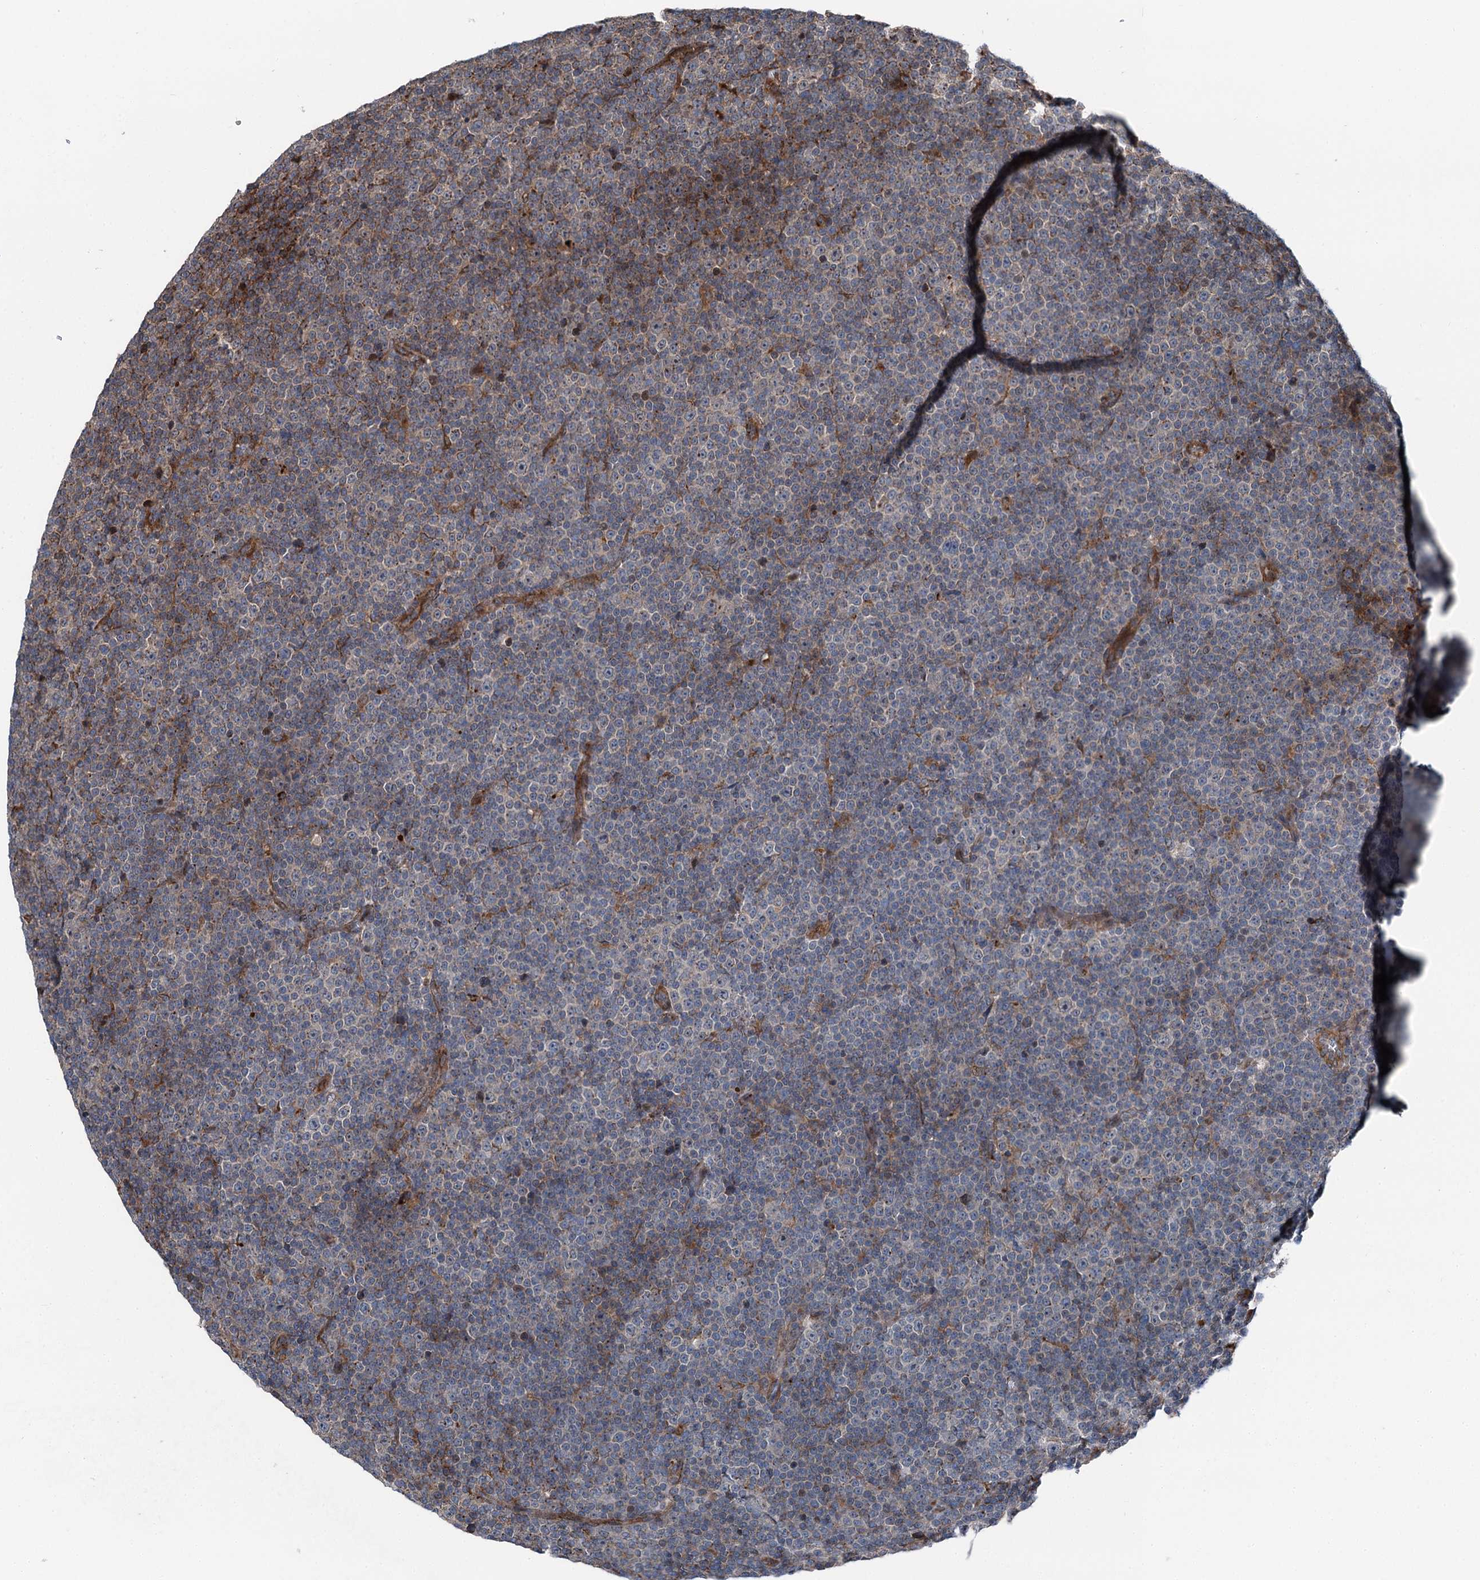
{"staining": {"intensity": "weak", "quantity": "<25%", "location": "cytoplasmic/membranous"}, "tissue": "lymphoma", "cell_type": "Tumor cells", "image_type": "cancer", "snomed": [{"axis": "morphology", "description": "Malignant lymphoma, non-Hodgkin's type, Low grade"}, {"axis": "topography", "description": "Lymph node"}], "caption": "Immunohistochemistry (IHC) photomicrograph of neoplastic tissue: lymphoma stained with DAB (3,3'-diaminobenzidine) reveals no significant protein positivity in tumor cells. (DAB immunohistochemistry (IHC) visualized using brightfield microscopy, high magnification).", "gene": "POLR1D", "patient": {"sex": "female", "age": 67}}